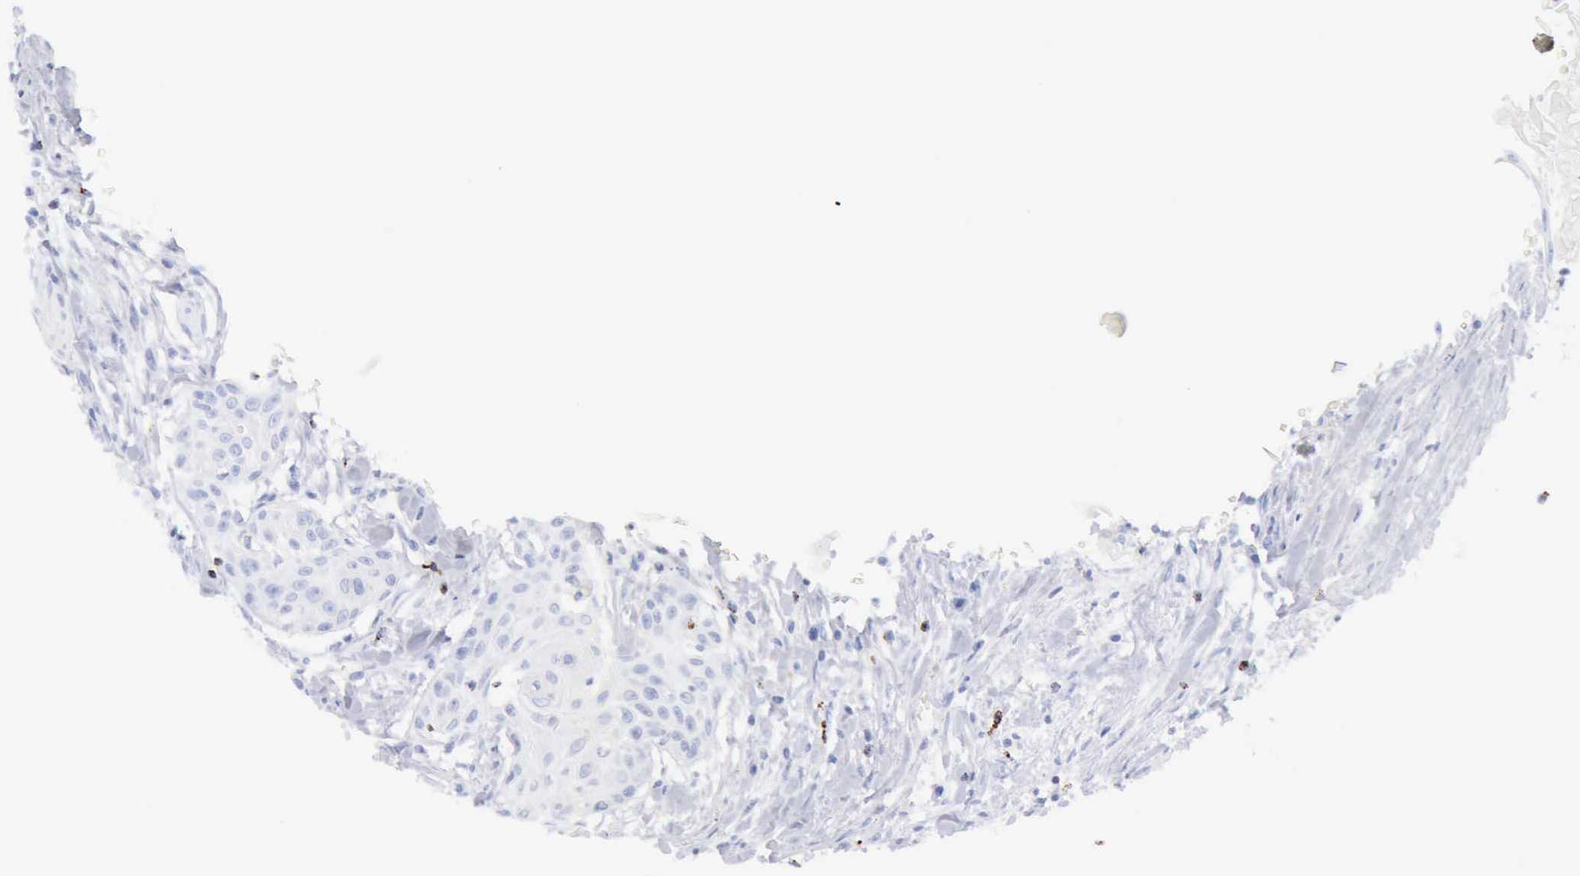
{"staining": {"intensity": "negative", "quantity": "none", "location": "none"}, "tissue": "head and neck cancer", "cell_type": "Tumor cells", "image_type": "cancer", "snomed": [{"axis": "morphology", "description": "Squamous cell carcinoma, NOS"}, {"axis": "morphology", "description": "Squamous cell carcinoma, metastatic, NOS"}, {"axis": "topography", "description": "Lymph node"}, {"axis": "topography", "description": "Salivary gland"}, {"axis": "topography", "description": "Head-Neck"}], "caption": "Metastatic squamous cell carcinoma (head and neck) was stained to show a protein in brown. There is no significant positivity in tumor cells. The staining is performed using DAB brown chromogen with nuclei counter-stained in using hematoxylin.", "gene": "GZMB", "patient": {"sex": "female", "age": 74}}